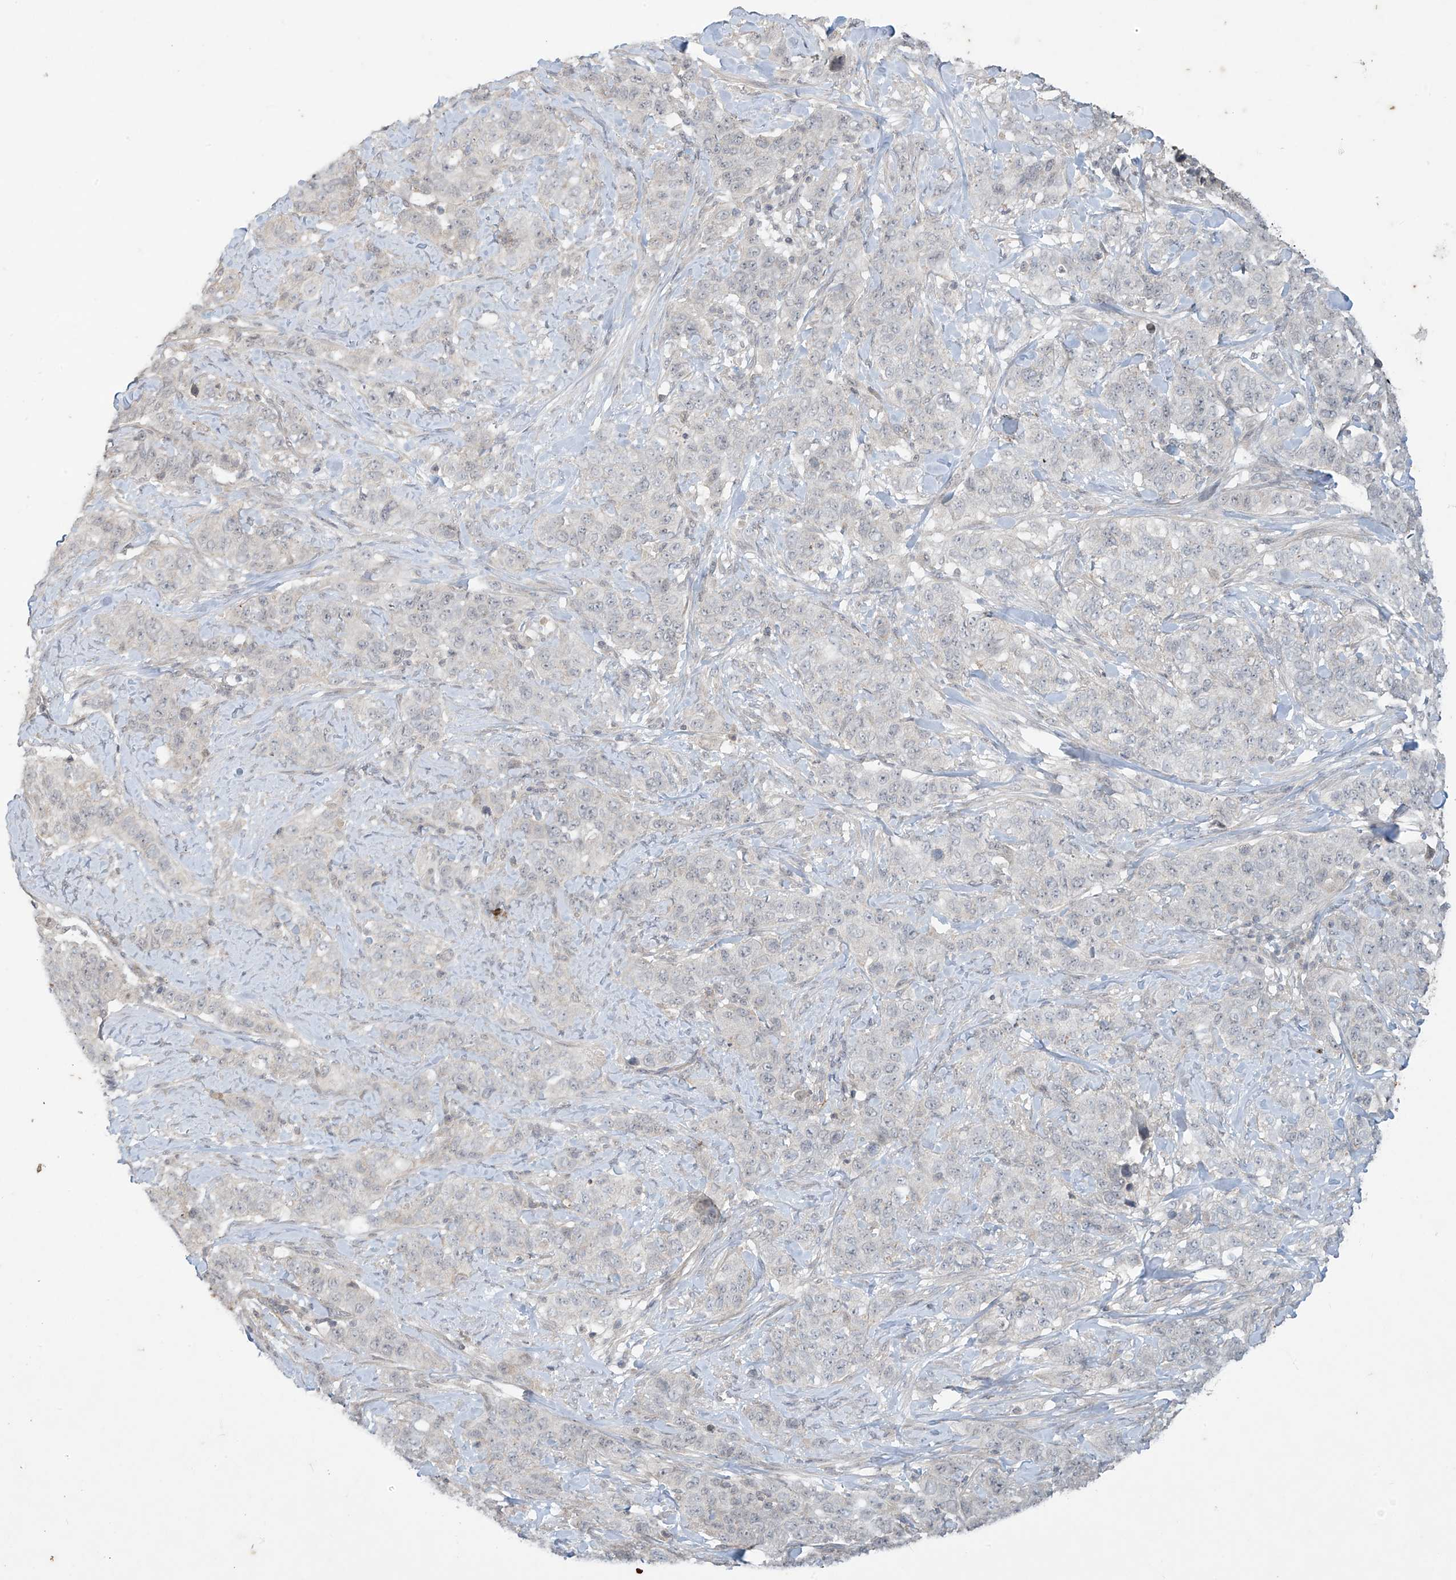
{"staining": {"intensity": "negative", "quantity": "none", "location": "none"}, "tissue": "stomach cancer", "cell_type": "Tumor cells", "image_type": "cancer", "snomed": [{"axis": "morphology", "description": "Adenocarcinoma, NOS"}, {"axis": "topography", "description": "Stomach"}], "caption": "DAB immunohistochemical staining of adenocarcinoma (stomach) exhibits no significant staining in tumor cells. (IHC, brightfield microscopy, high magnification).", "gene": "DGKQ", "patient": {"sex": "male", "age": 48}}